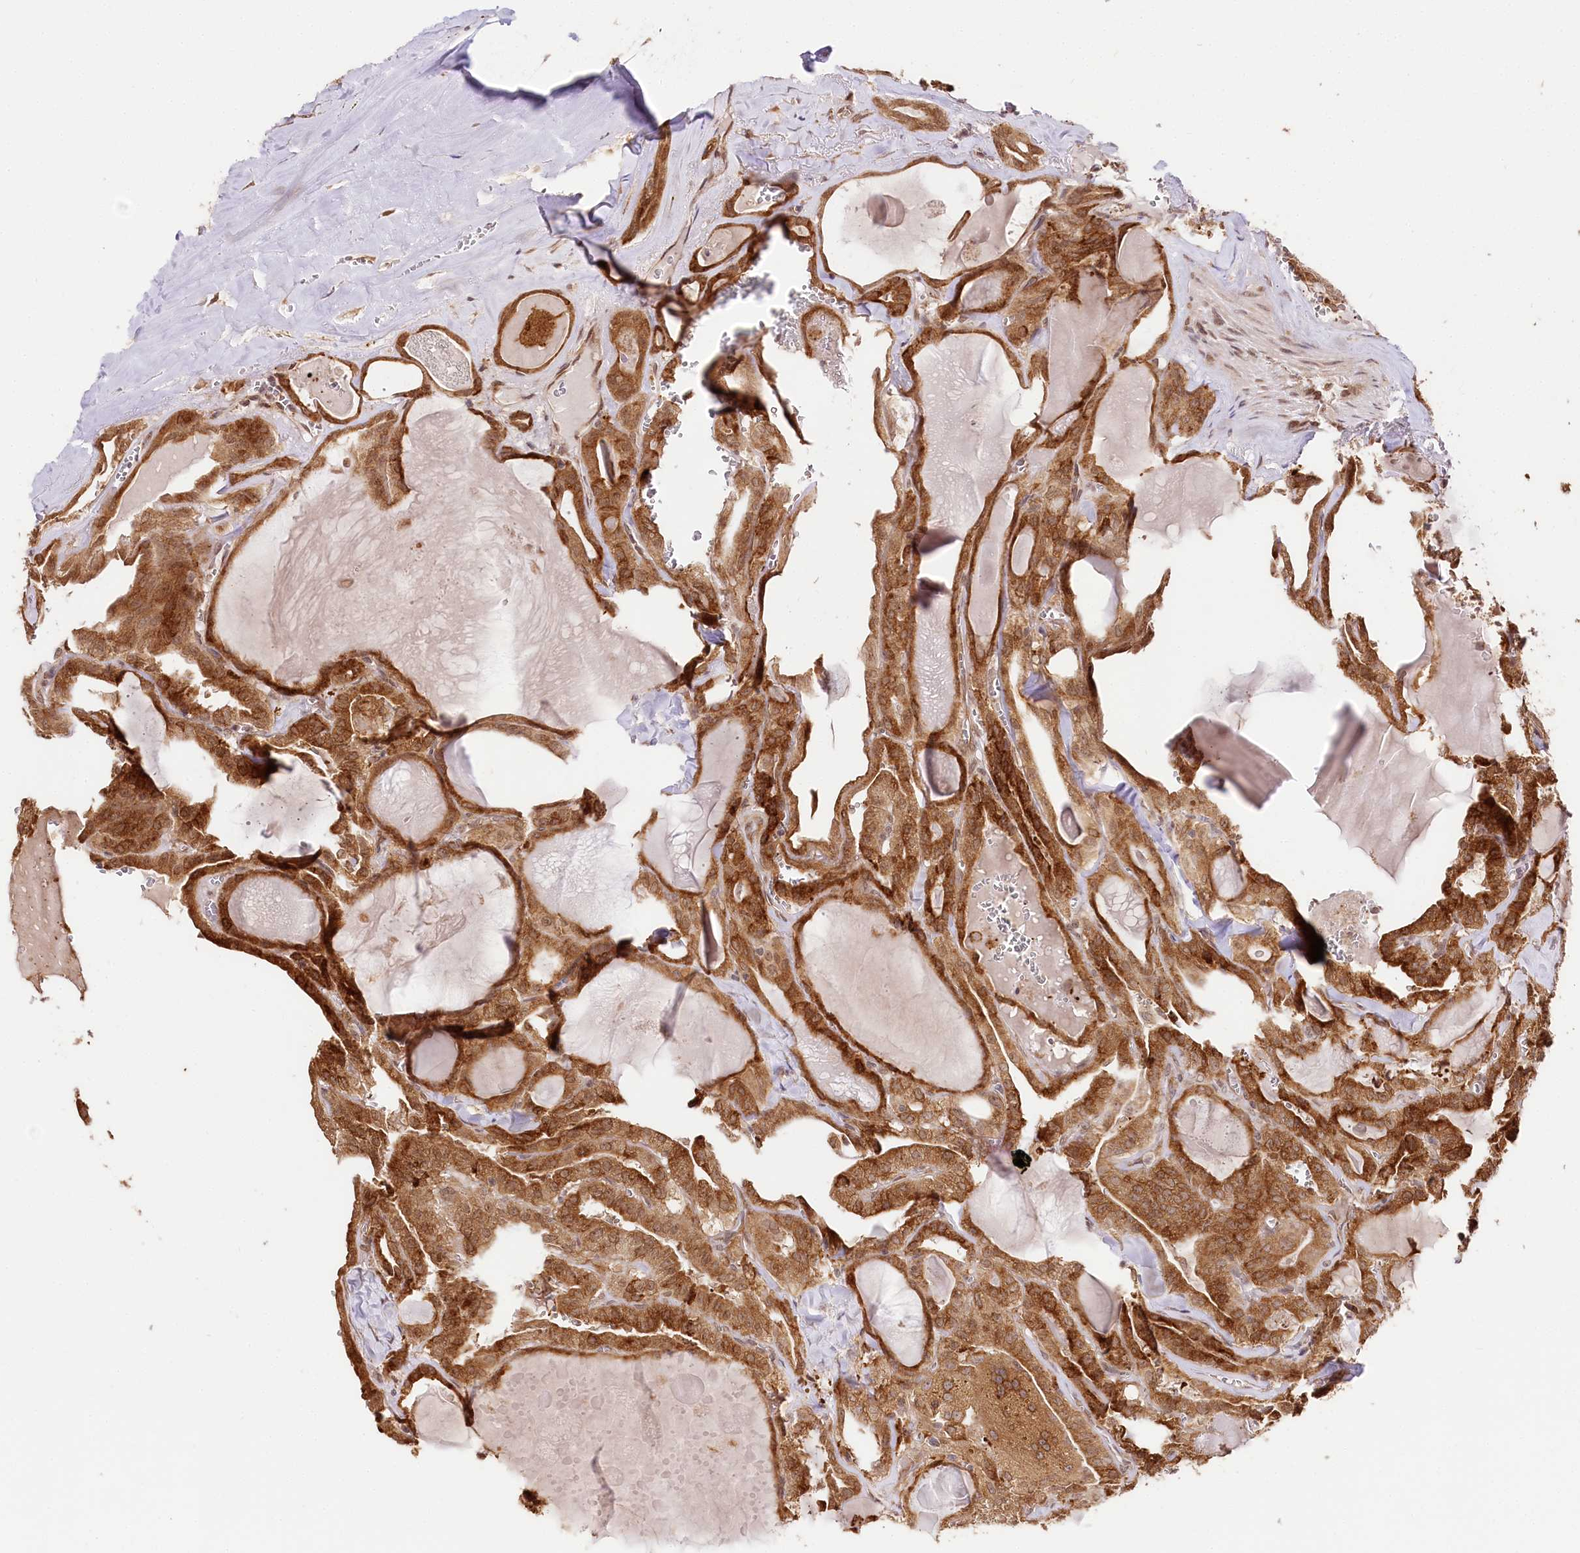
{"staining": {"intensity": "moderate", "quantity": ">75%", "location": "cytoplasmic/membranous,nuclear"}, "tissue": "thyroid cancer", "cell_type": "Tumor cells", "image_type": "cancer", "snomed": [{"axis": "morphology", "description": "Papillary adenocarcinoma, NOS"}, {"axis": "topography", "description": "Thyroid gland"}], "caption": "Tumor cells demonstrate medium levels of moderate cytoplasmic/membranous and nuclear expression in approximately >75% of cells in thyroid papillary adenocarcinoma.", "gene": "ENSG00000144785", "patient": {"sex": "male", "age": 52}}